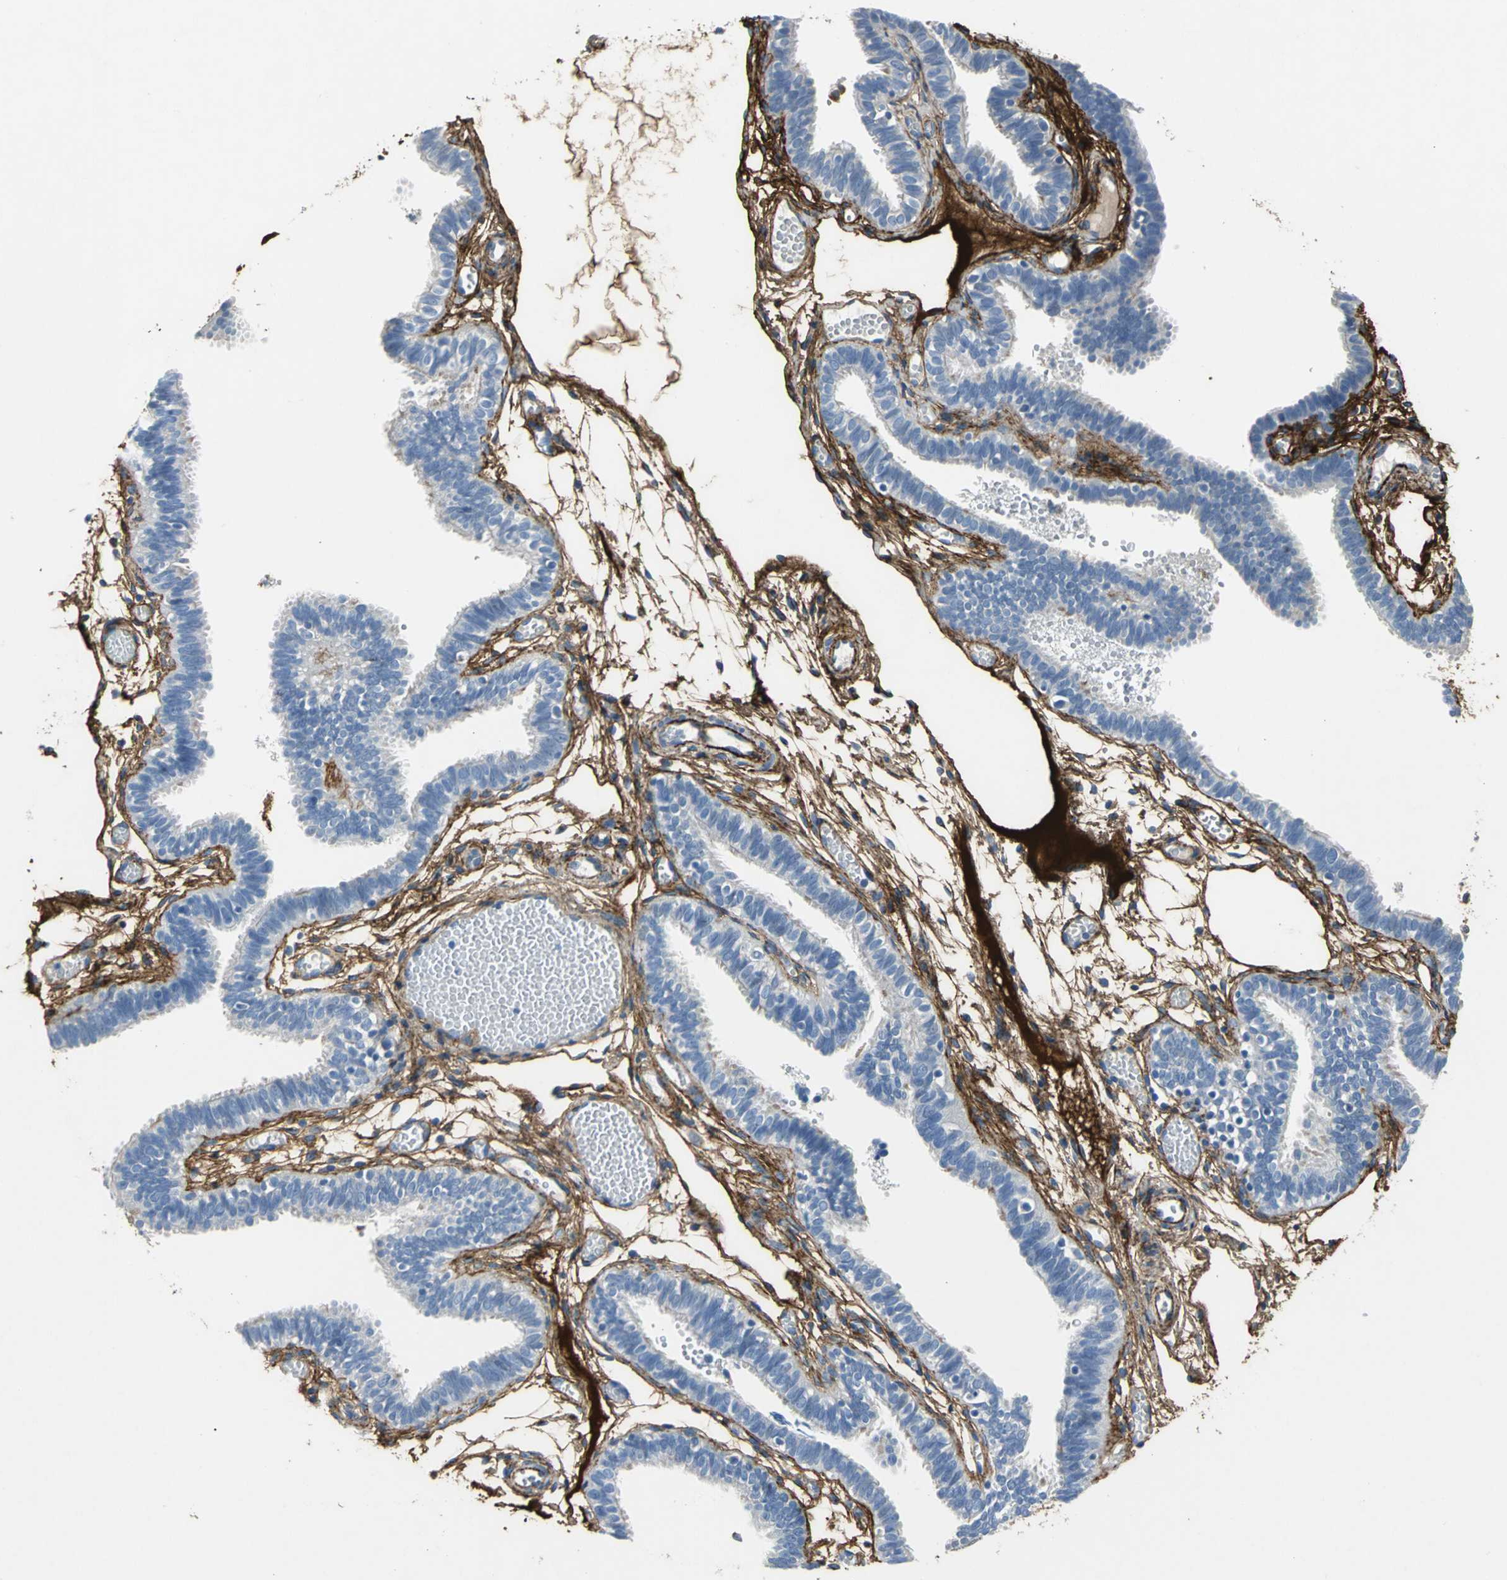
{"staining": {"intensity": "negative", "quantity": "none", "location": "none"}, "tissue": "fallopian tube", "cell_type": "Glandular cells", "image_type": "normal", "snomed": [{"axis": "morphology", "description": "Normal tissue, NOS"}, {"axis": "topography", "description": "Fallopian tube"}], "caption": "The histopathology image reveals no significant positivity in glandular cells of fallopian tube. Brightfield microscopy of immunohistochemistry stained with DAB (brown) and hematoxylin (blue), captured at high magnification.", "gene": "EFNB3", "patient": {"sex": "female", "age": 29}}